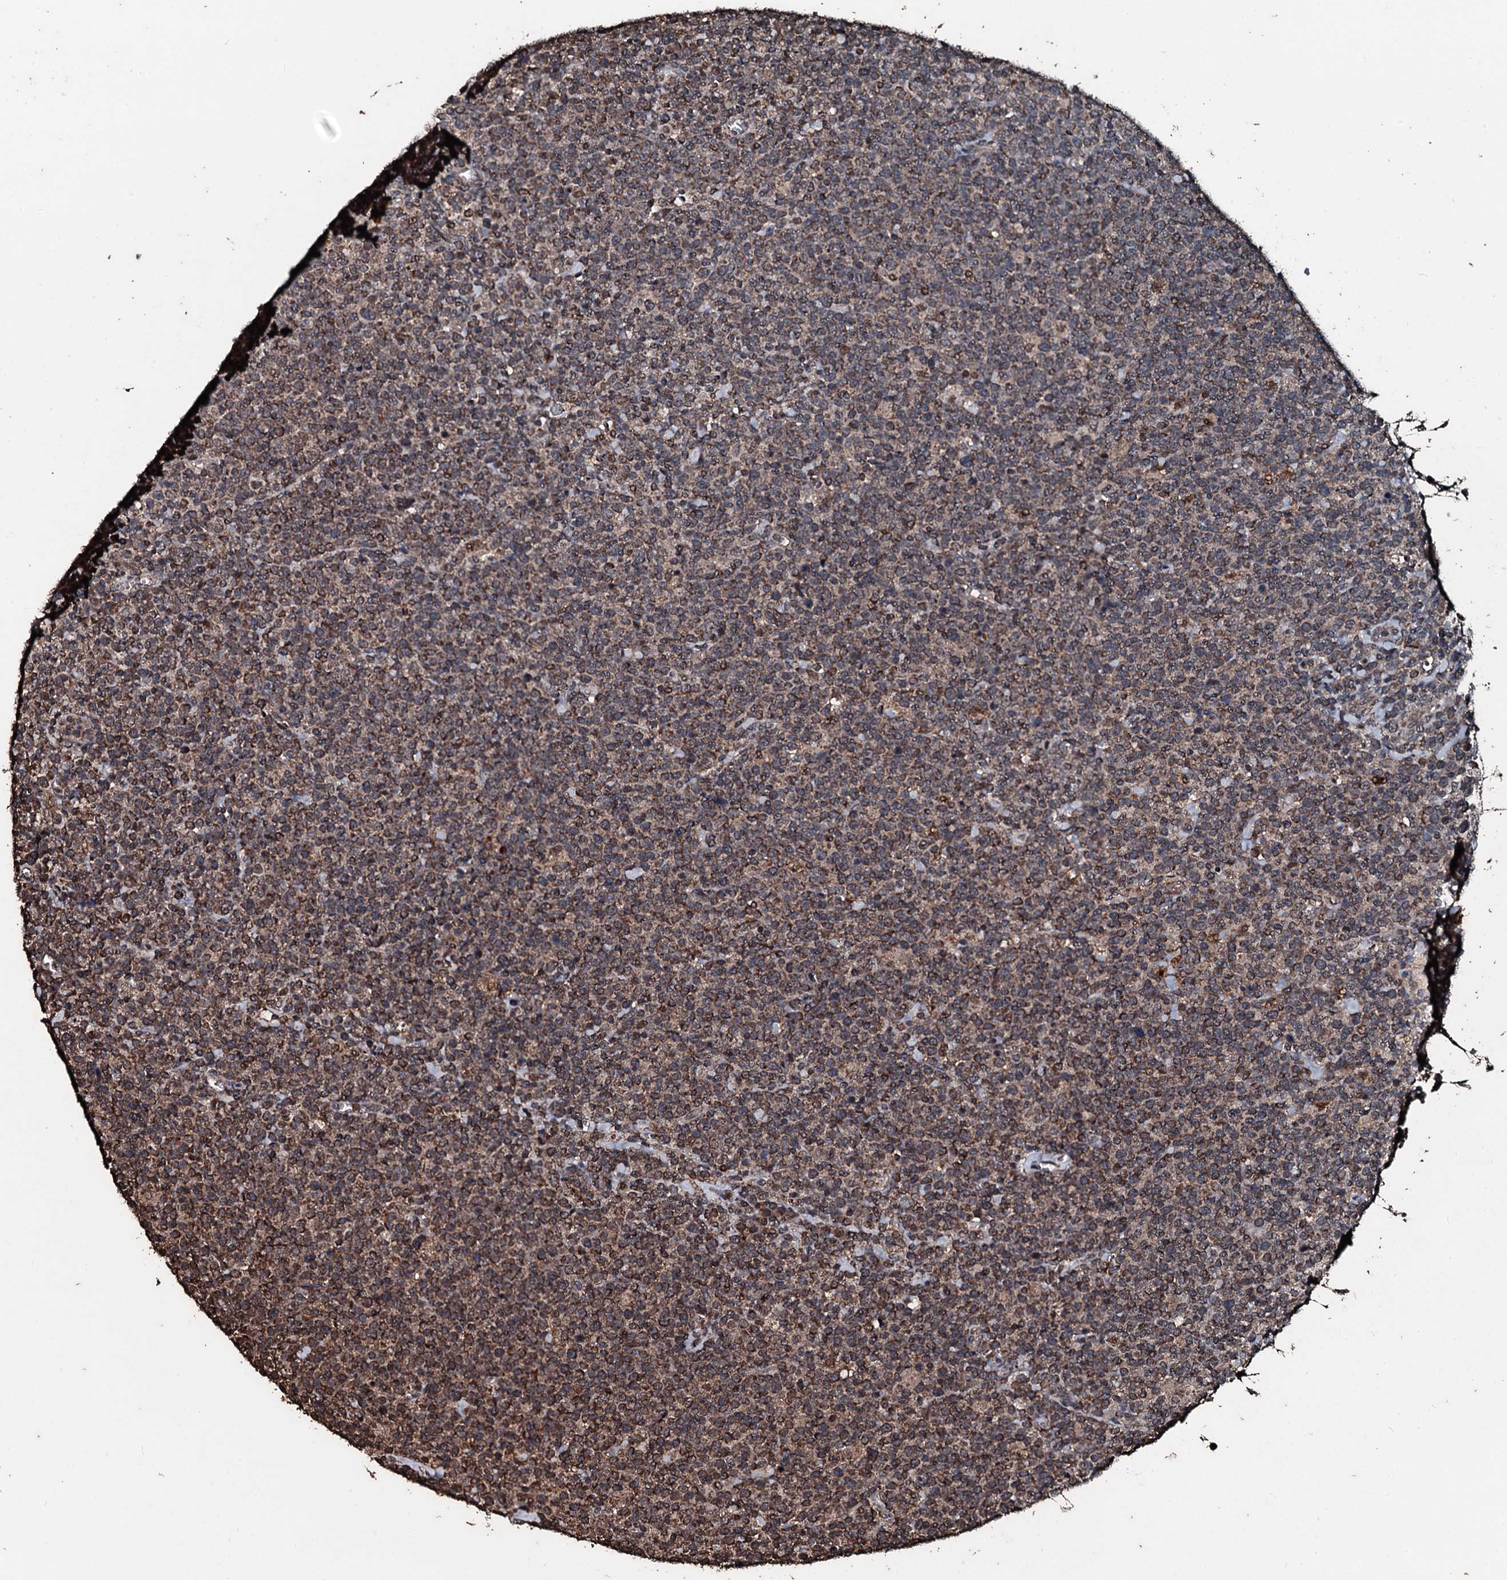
{"staining": {"intensity": "moderate", "quantity": ">75%", "location": "cytoplasmic/membranous,nuclear"}, "tissue": "lymphoma", "cell_type": "Tumor cells", "image_type": "cancer", "snomed": [{"axis": "morphology", "description": "Malignant lymphoma, non-Hodgkin's type, High grade"}, {"axis": "topography", "description": "Lymph node"}], "caption": "Immunohistochemical staining of human lymphoma exhibits moderate cytoplasmic/membranous and nuclear protein expression in approximately >75% of tumor cells.", "gene": "FAAP24", "patient": {"sex": "male", "age": 61}}